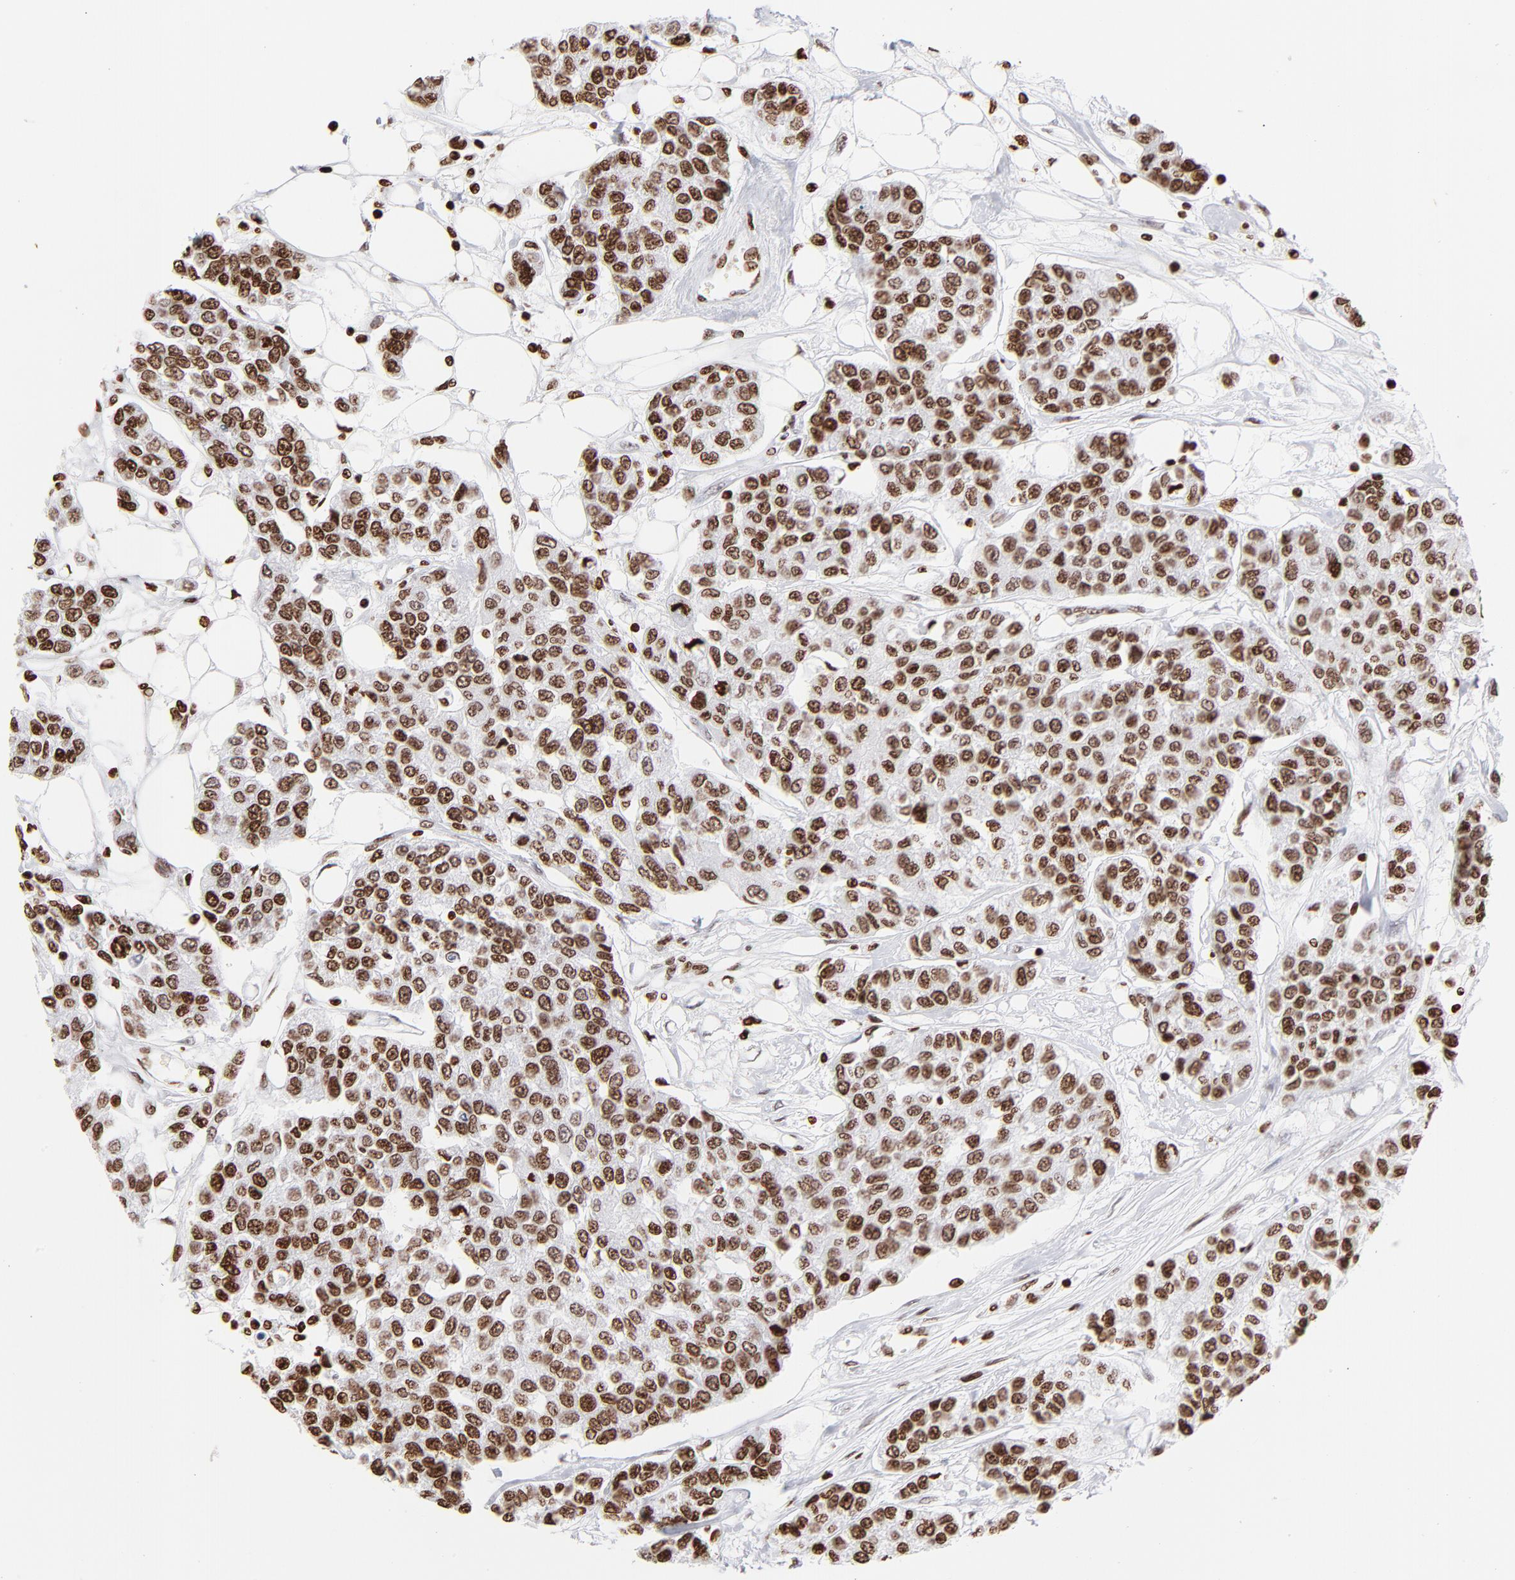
{"staining": {"intensity": "strong", "quantity": ">75%", "location": "nuclear"}, "tissue": "breast cancer", "cell_type": "Tumor cells", "image_type": "cancer", "snomed": [{"axis": "morphology", "description": "Duct carcinoma"}, {"axis": "topography", "description": "Breast"}], "caption": "Immunohistochemical staining of breast cancer demonstrates high levels of strong nuclear protein staining in approximately >75% of tumor cells. The protein of interest is stained brown, and the nuclei are stained in blue (DAB (3,3'-diaminobenzidine) IHC with brightfield microscopy, high magnification).", "gene": "RTL4", "patient": {"sex": "female", "age": 51}}